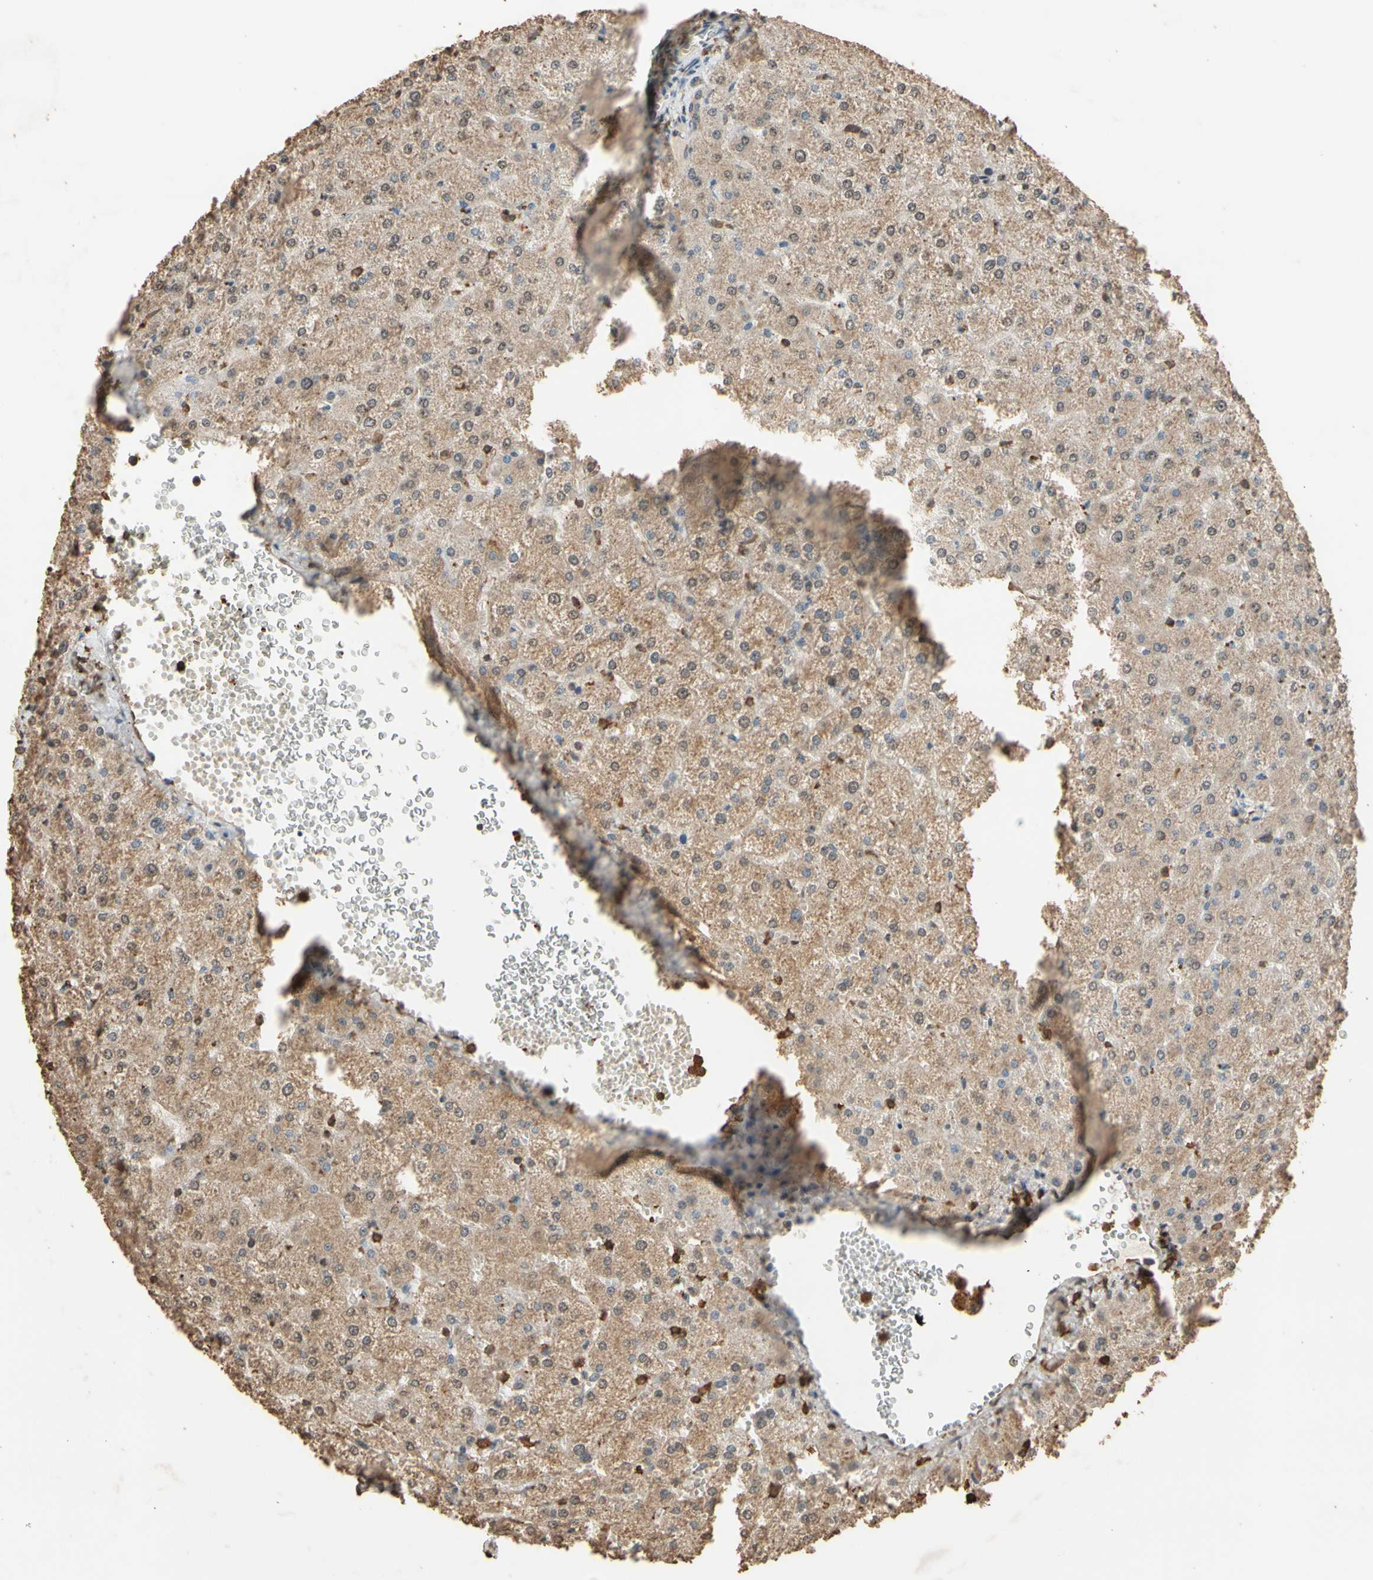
{"staining": {"intensity": "weak", "quantity": ">75%", "location": "cytoplasmic/membranous"}, "tissue": "liver", "cell_type": "Cholangiocytes", "image_type": "normal", "snomed": [{"axis": "morphology", "description": "Normal tissue, NOS"}, {"axis": "topography", "description": "Liver"}], "caption": "Immunohistochemical staining of benign liver displays weak cytoplasmic/membranous protein positivity in approximately >75% of cholangiocytes. (Stains: DAB (3,3'-diaminobenzidine) in brown, nuclei in blue, Microscopy: brightfield microscopy at high magnification).", "gene": "TNFSF13B", "patient": {"sex": "female", "age": 32}}